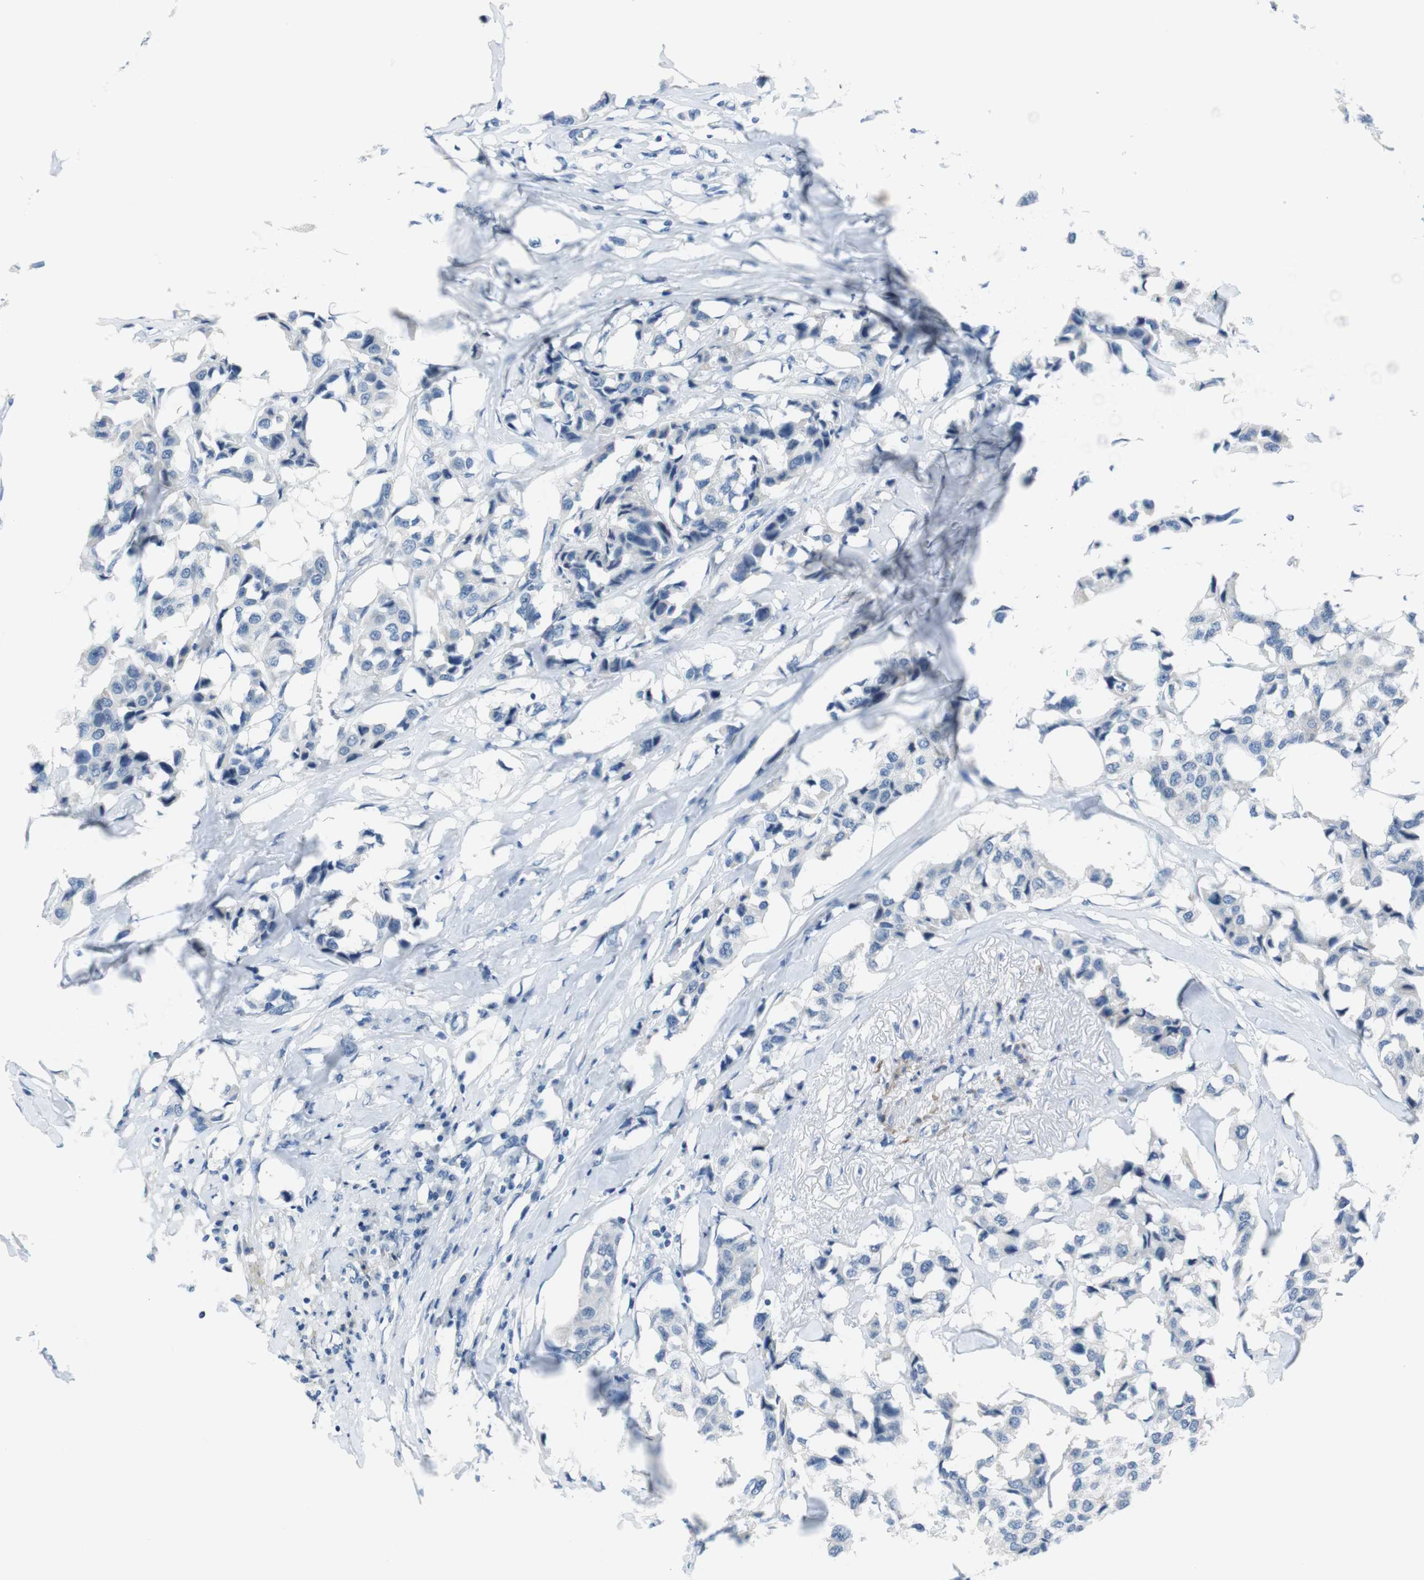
{"staining": {"intensity": "negative", "quantity": "none", "location": "none"}, "tissue": "breast cancer", "cell_type": "Tumor cells", "image_type": "cancer", "snomed": [{"axis": "morphology", "description": "Duct carcinoma"}, {"axis": "topography", "description": "Breast"}], "caption": "High magnification brightfield microscopy of breast cancer stained with DAB (3,3'-diaminobenzidine) (brown) and counterstained with hematoxylin (blue): tumor cells show no significant expression.", "gene": "HRH2", "patient": {"sex": "female", "age": 80}}